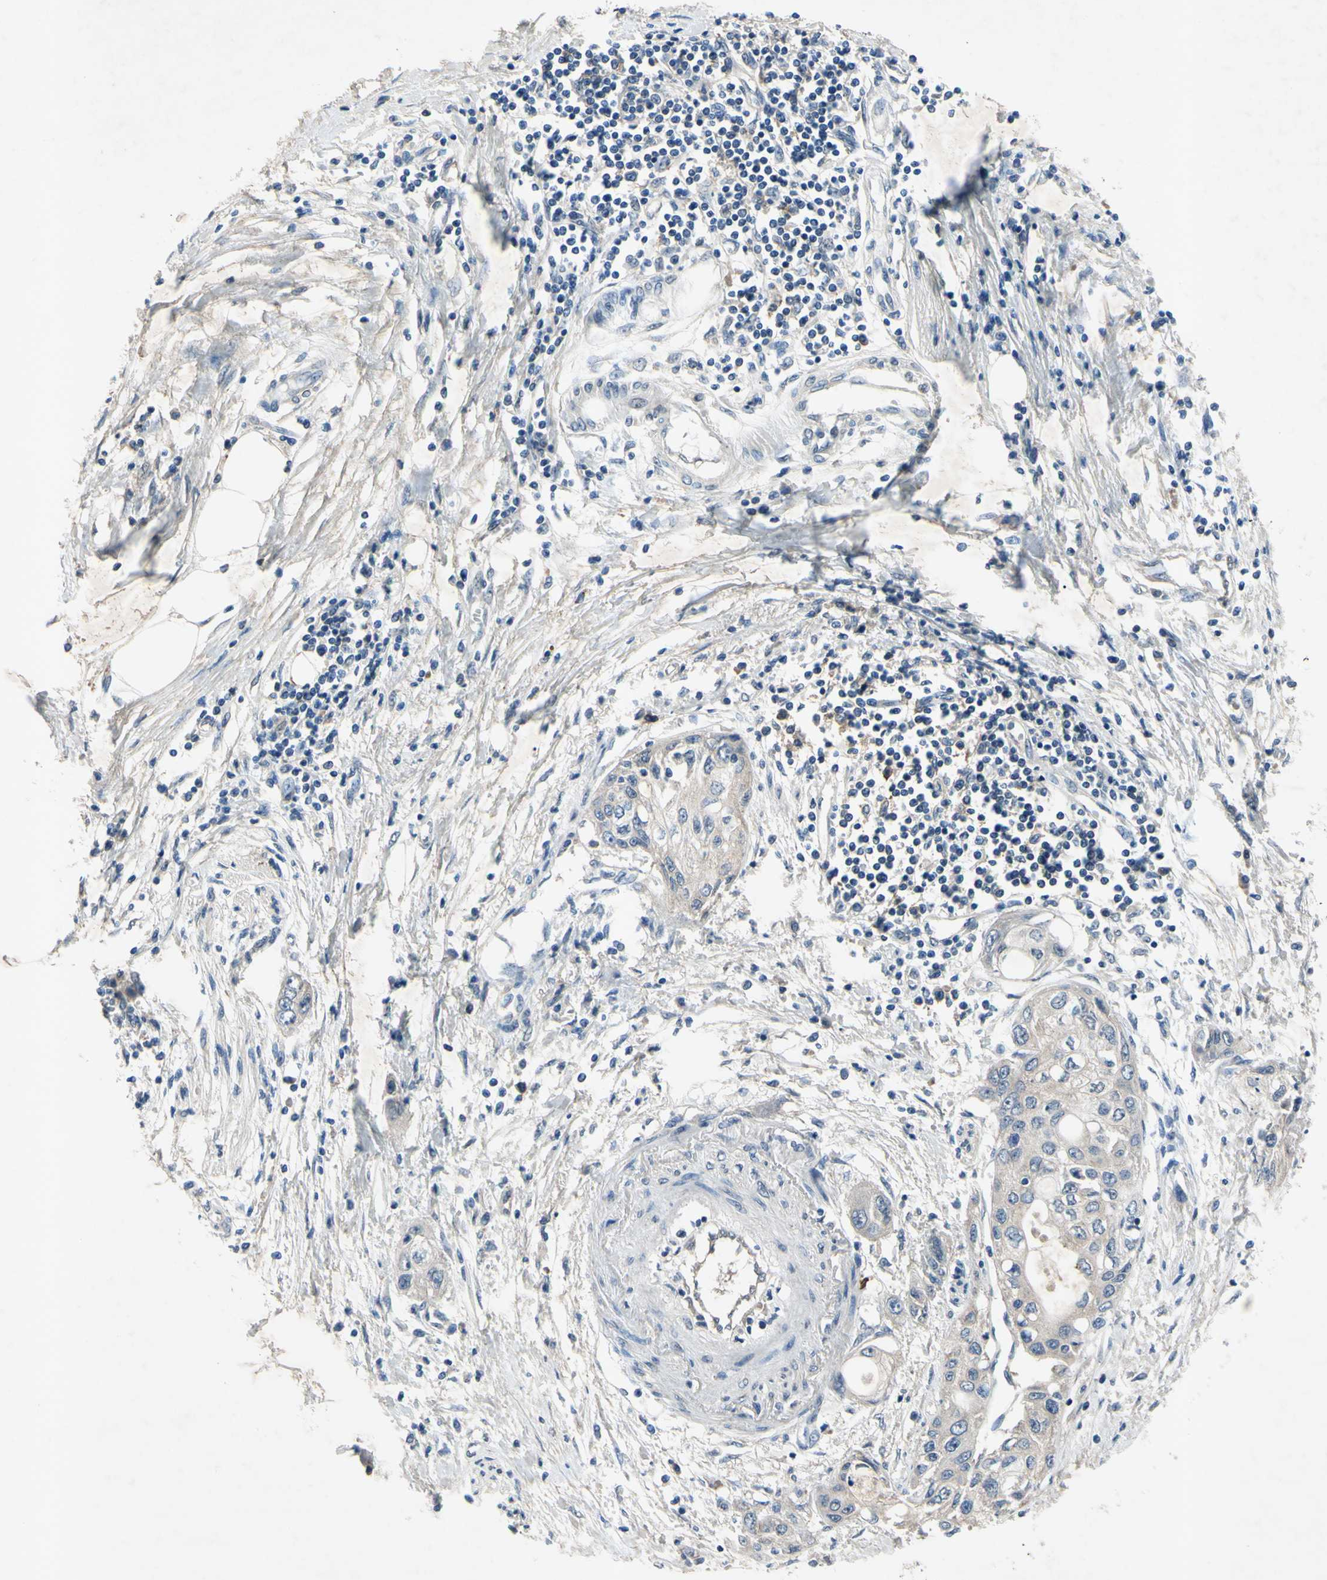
{"staining": {"intensity": "weak", "quantity": "<25%", "location": "cytoplasmic/membranous"}, "tissue": "pancreatic cancer", "cell_type": "Tumor cells", "image_type": "cancer", "snomed": [{"axis": "morphology", "description": "Adenocarcinoma, NOS"}, {"axis": "topography", "description": "Pancreas"}], "caption": "Human pancreatic cancer stained for a protein using immunohistochemistry demonstrates no expression in tumor cells.", "gene": "HILPDA", "patient": {"sex": "female", "age": 70}}